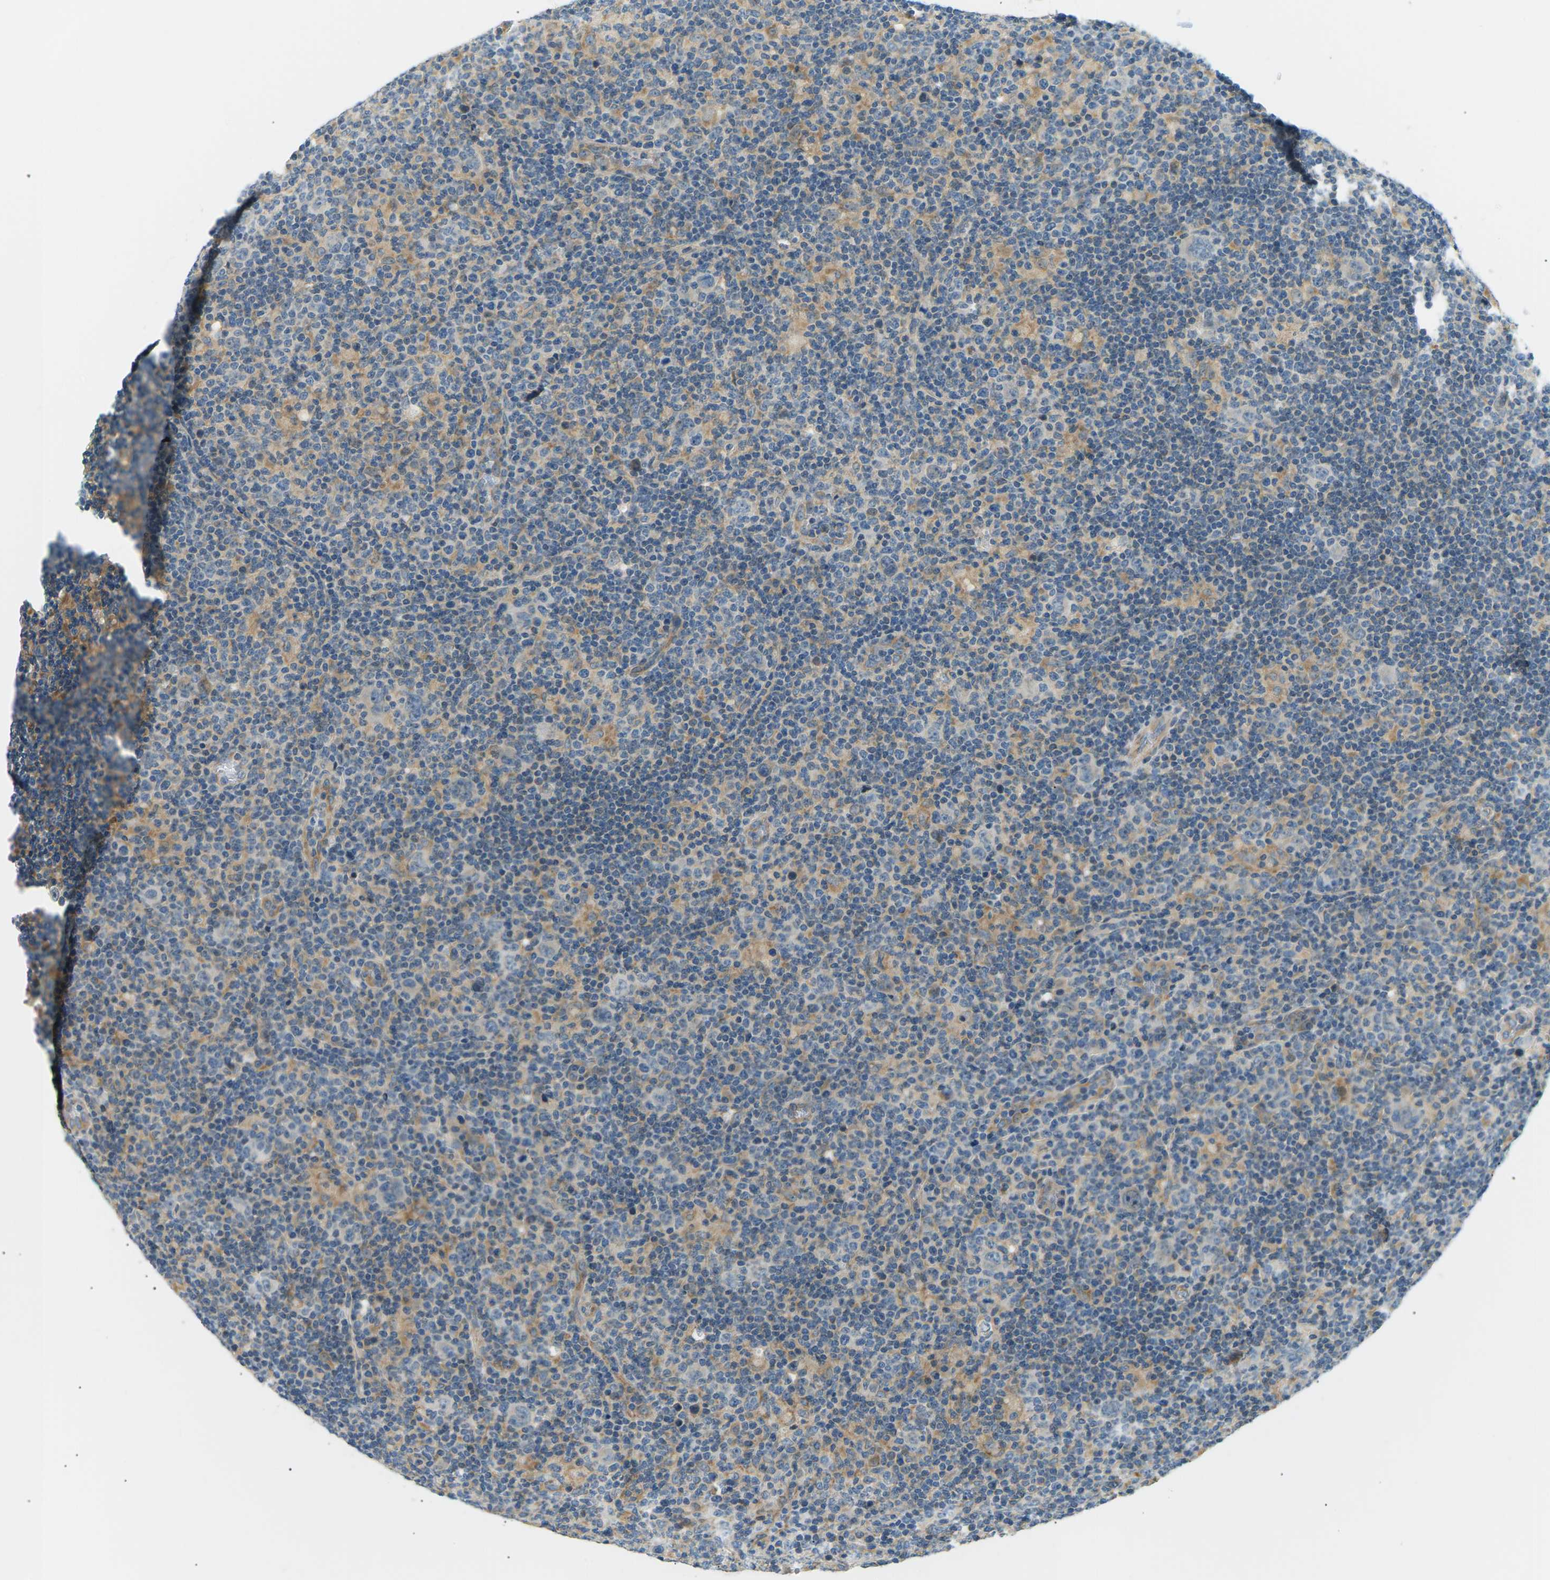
{"staining": {"intensity": "negative", "quantity": "none", "location": "none"}, "tissue": "lymphoma", "cell_type": "Tumor cells", "image_type": "cancer", "snomed": [{"axis": "morphology", "description": "Hodgkin's disease, NOS"}, {"axis": "topography", "description": "Lymph node"}], "caption": "High power microscopy histopathology image of an IHC image of lymphoma, revealing no significant expression in tumor cells.", "gene": "TBC1D8", "patient": {"sex": "female", "age": 57}}